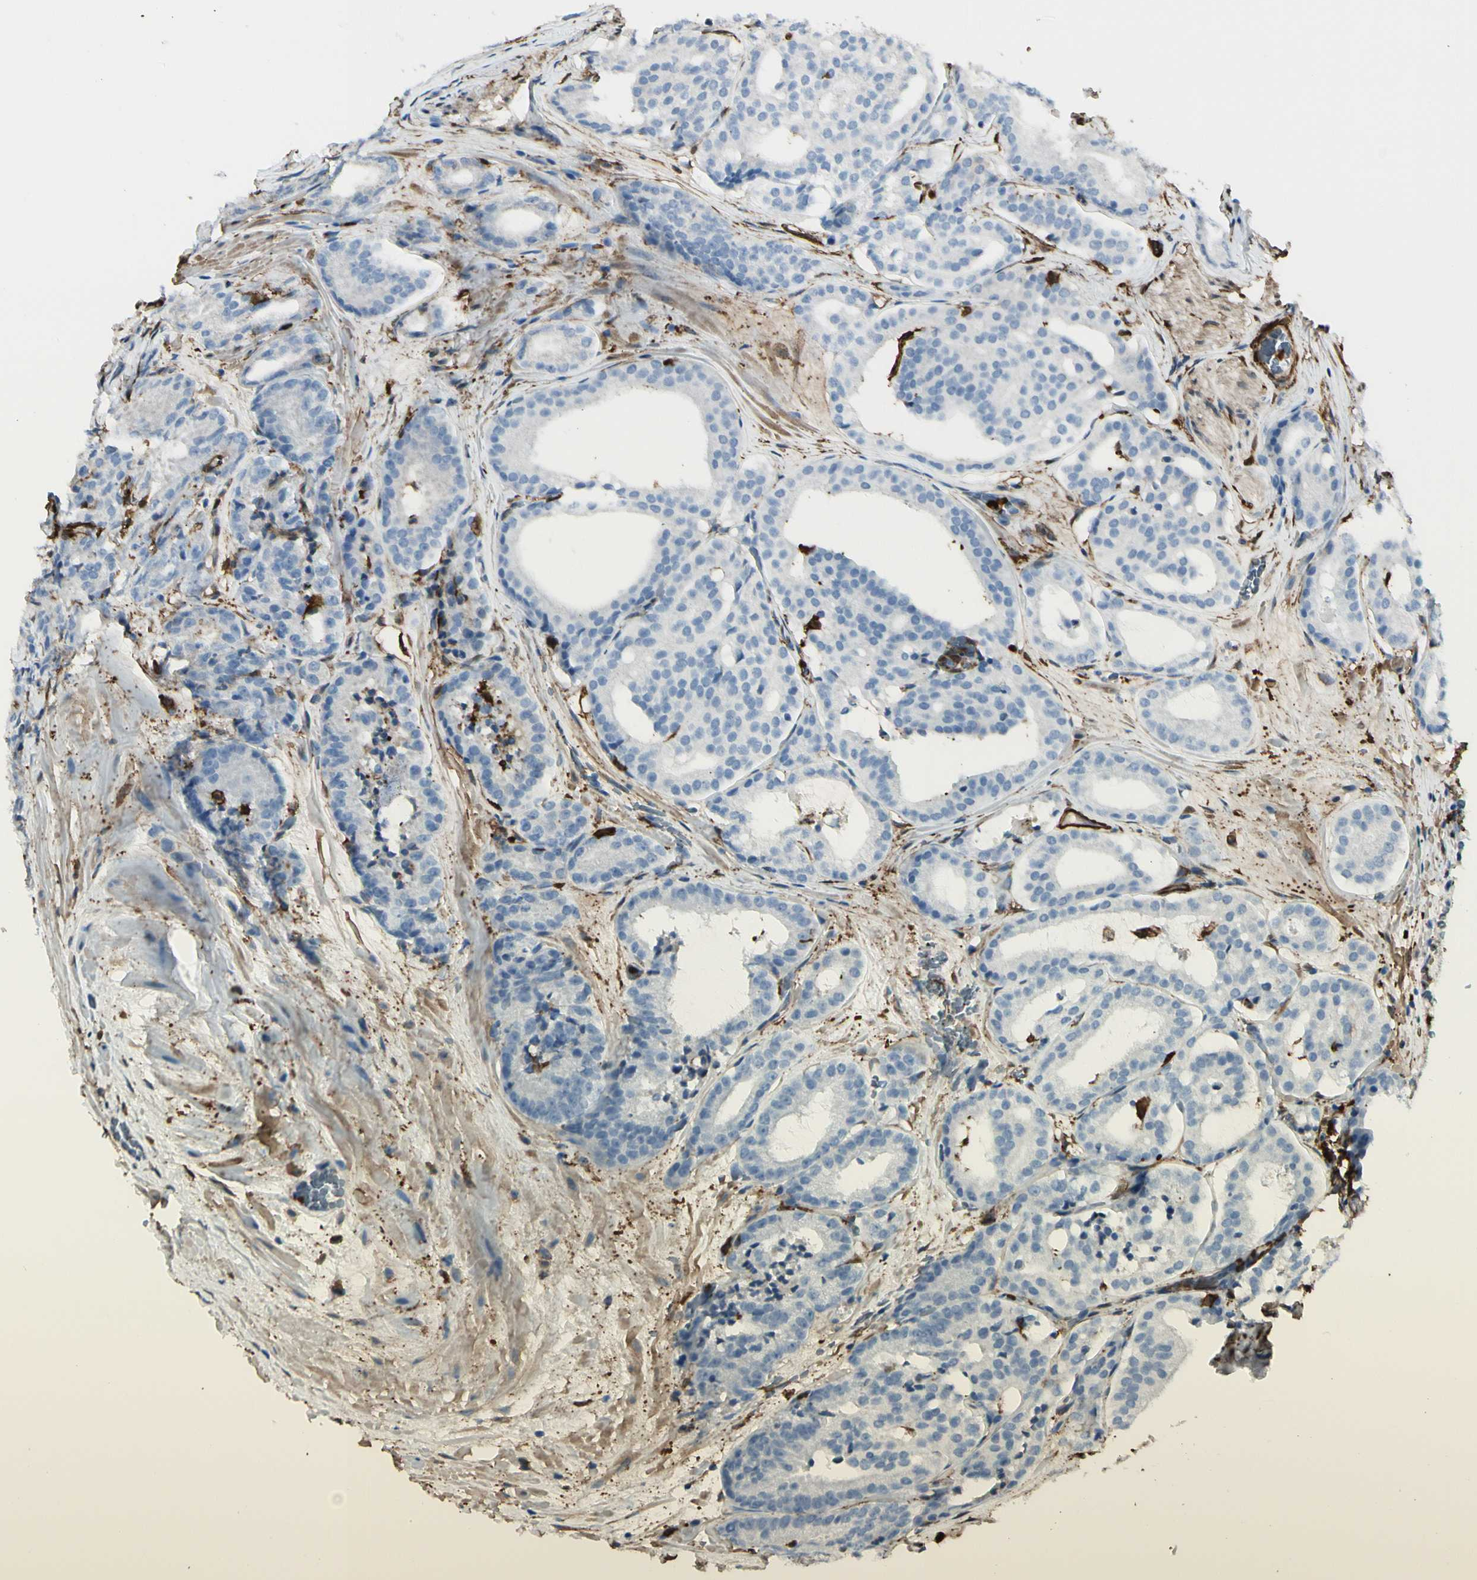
{"staining": {"intensity": "negative", "quantity": "none", "location": "none"}, "tissue": "prostate cancer", "cell_type": "Tumor cells", "image_type": "cancer", "snomed": [{"axis": "morphology", "description": "Adenocarcinoma, High grade"}, {"axis": "topography", "description": "Prostate"}], "caption": "The photomicrograph shows no staining of tumor cells in prostate high-grade adenocarcinoma.", "gene": "GSN", "patient": {"sex": "male", "age": 64}}